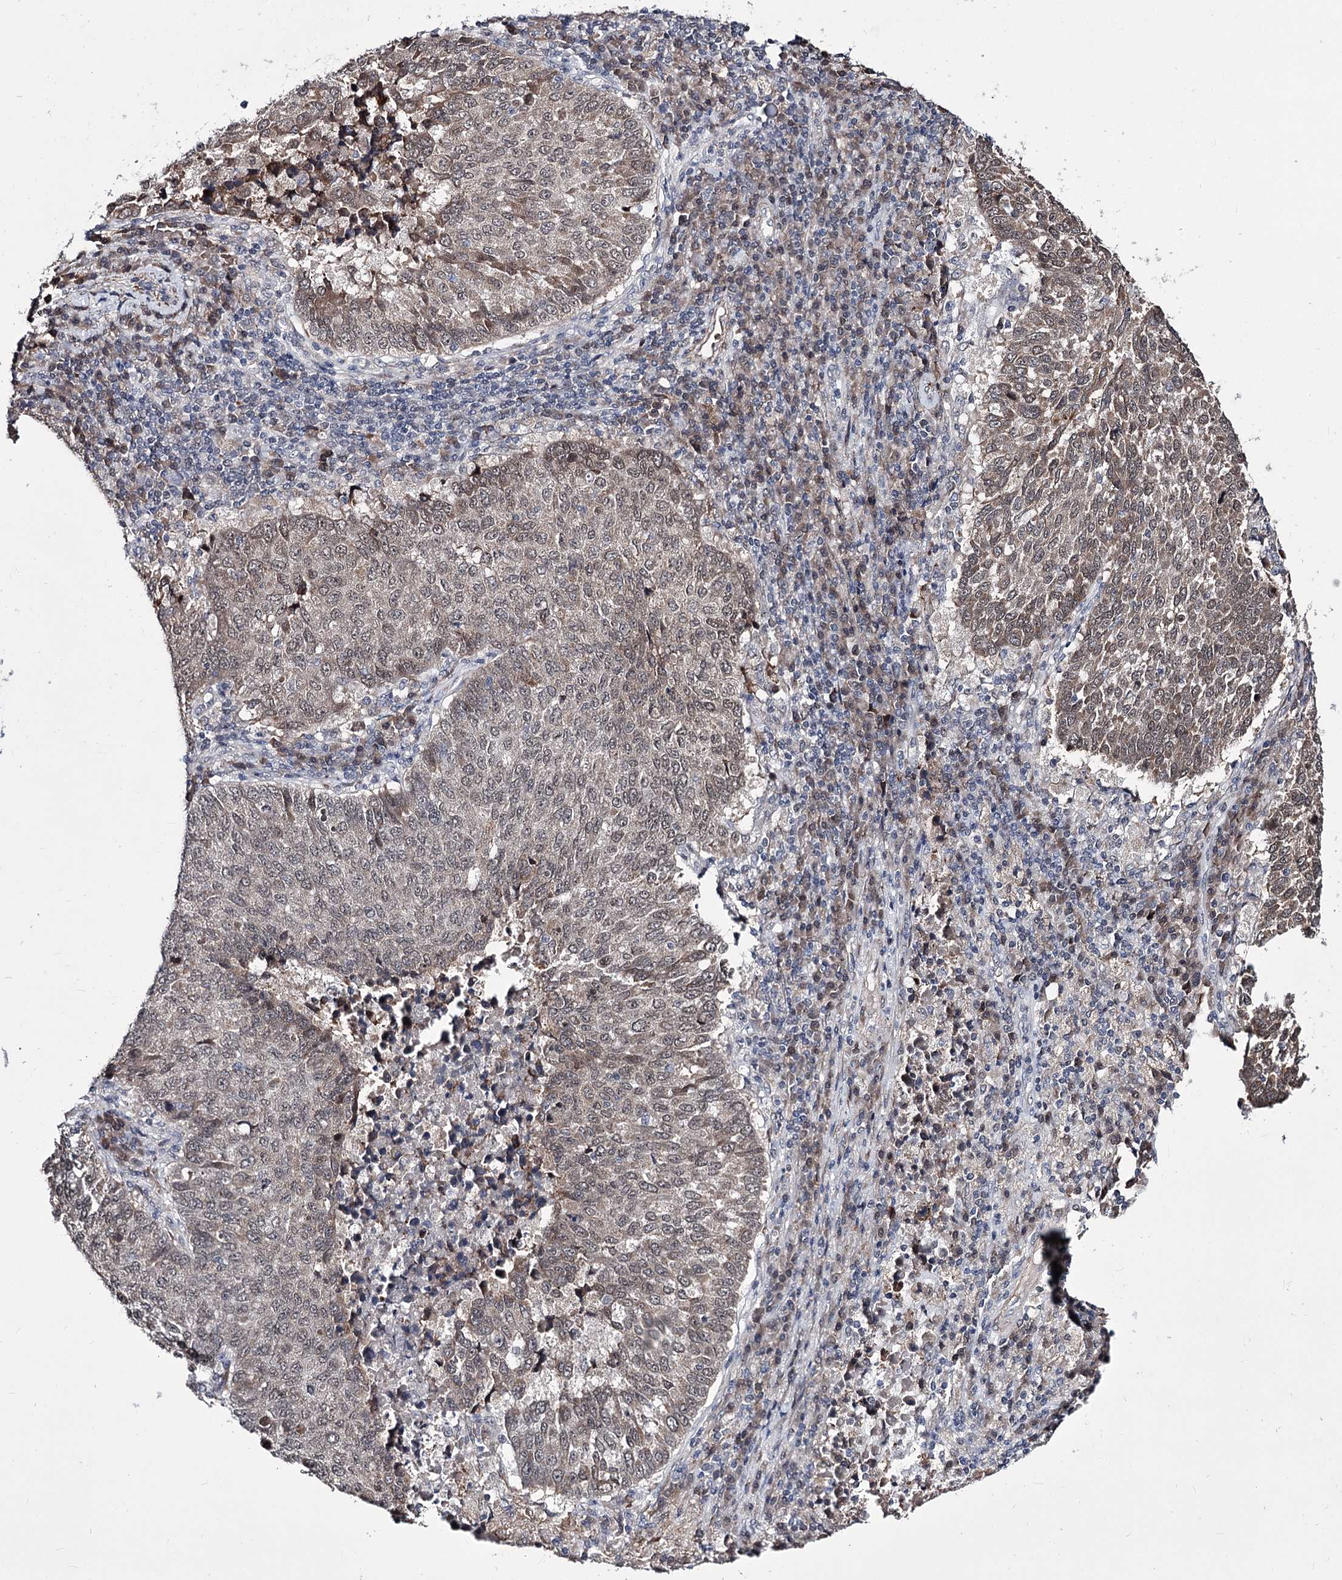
{"staining": {"intensity": "weak", "quantity": "25%-75%", "location": "cytoplasmic/membranous,nuclear"}, "tissue": "lung cancer", "cell_type": "Tumor cells", "image_type": "cancer", "snomed": [{"axis": "morphology", "description": "Squamous cell carcinoma, NOS"}, {"axis": "topography", "description": "Lung"}], "caption": "Immunohistochemical staining of lung cancer demonstrates low levels of weak cytoplasmic/membranous and nuclear protein expression in approximately 25%-75% of tumor cells. The protein is stained brown, and the nuclei are stained in blue (DAB (3,3'-diaminobenzidine) IHC with brightfield microscopy, high magnification).", "gene": "PPRC1", "patient": {"sex": "male", "age": 73}}